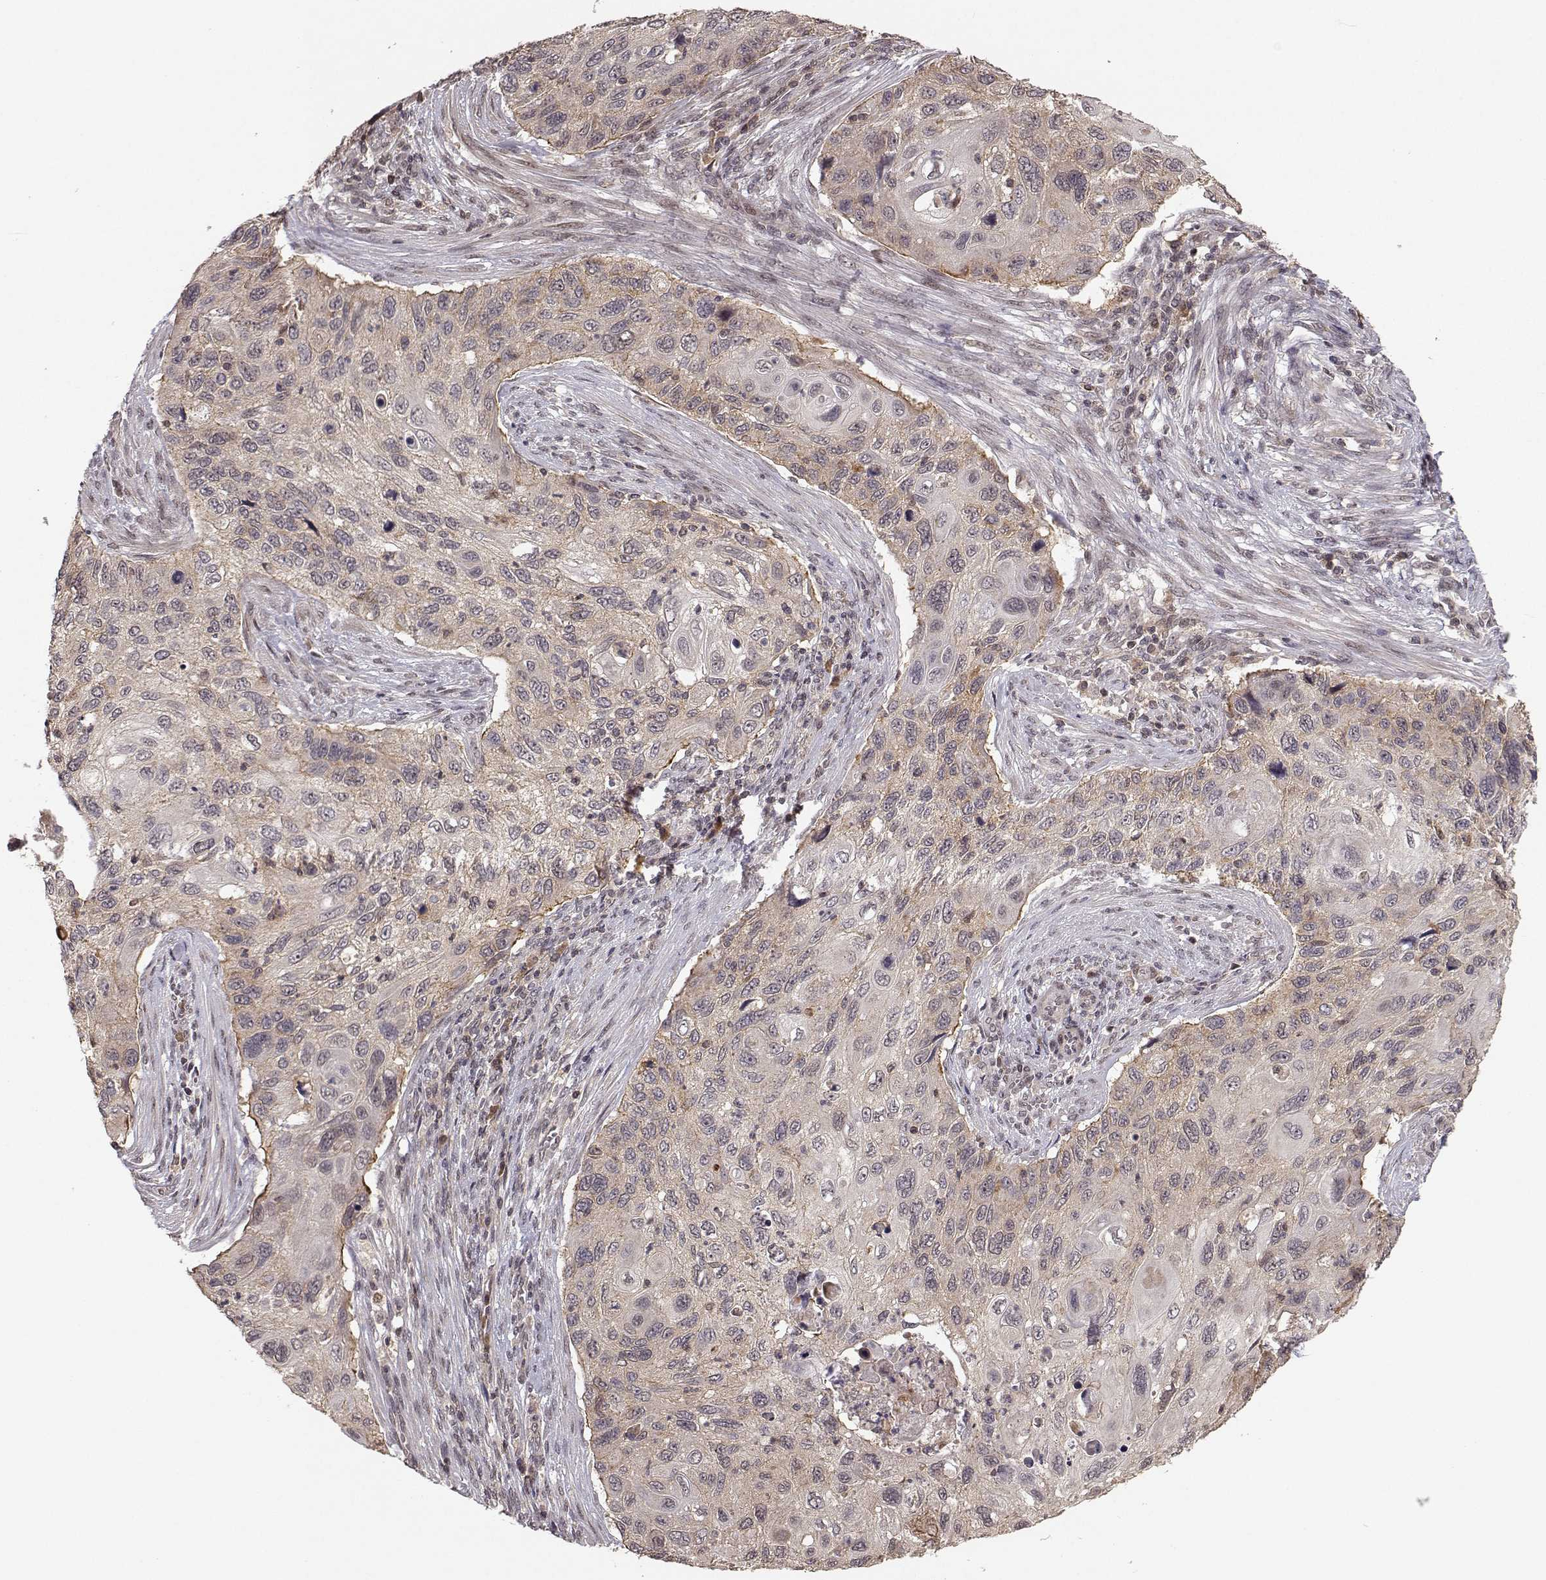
{"staining": {"intensity": "weak", "quantity": "25%-75%", "location": "cytoplasmic/membranous"}, "tissue": "cervical cancer", "cell_type": "Tumor cells", "image_type": "cancer", "snomed": [{"axis": "morphology", "description": "Squamous cell carcinoma, NOS"}, {"axis": "topography", "description": "Cervix"}], "caption": "Weak cytoplasmic/membranous expression is seen in approximately 25%-75% of tumor cells in squamous cell carcinoma (cervical). The staining was performed using DAB, with brown indicating positive protein expression. Nuclei are stained blue with hematoxylin.", "gene": "PLEKHG3", "patient": {"sex": "female", "age": 70}}